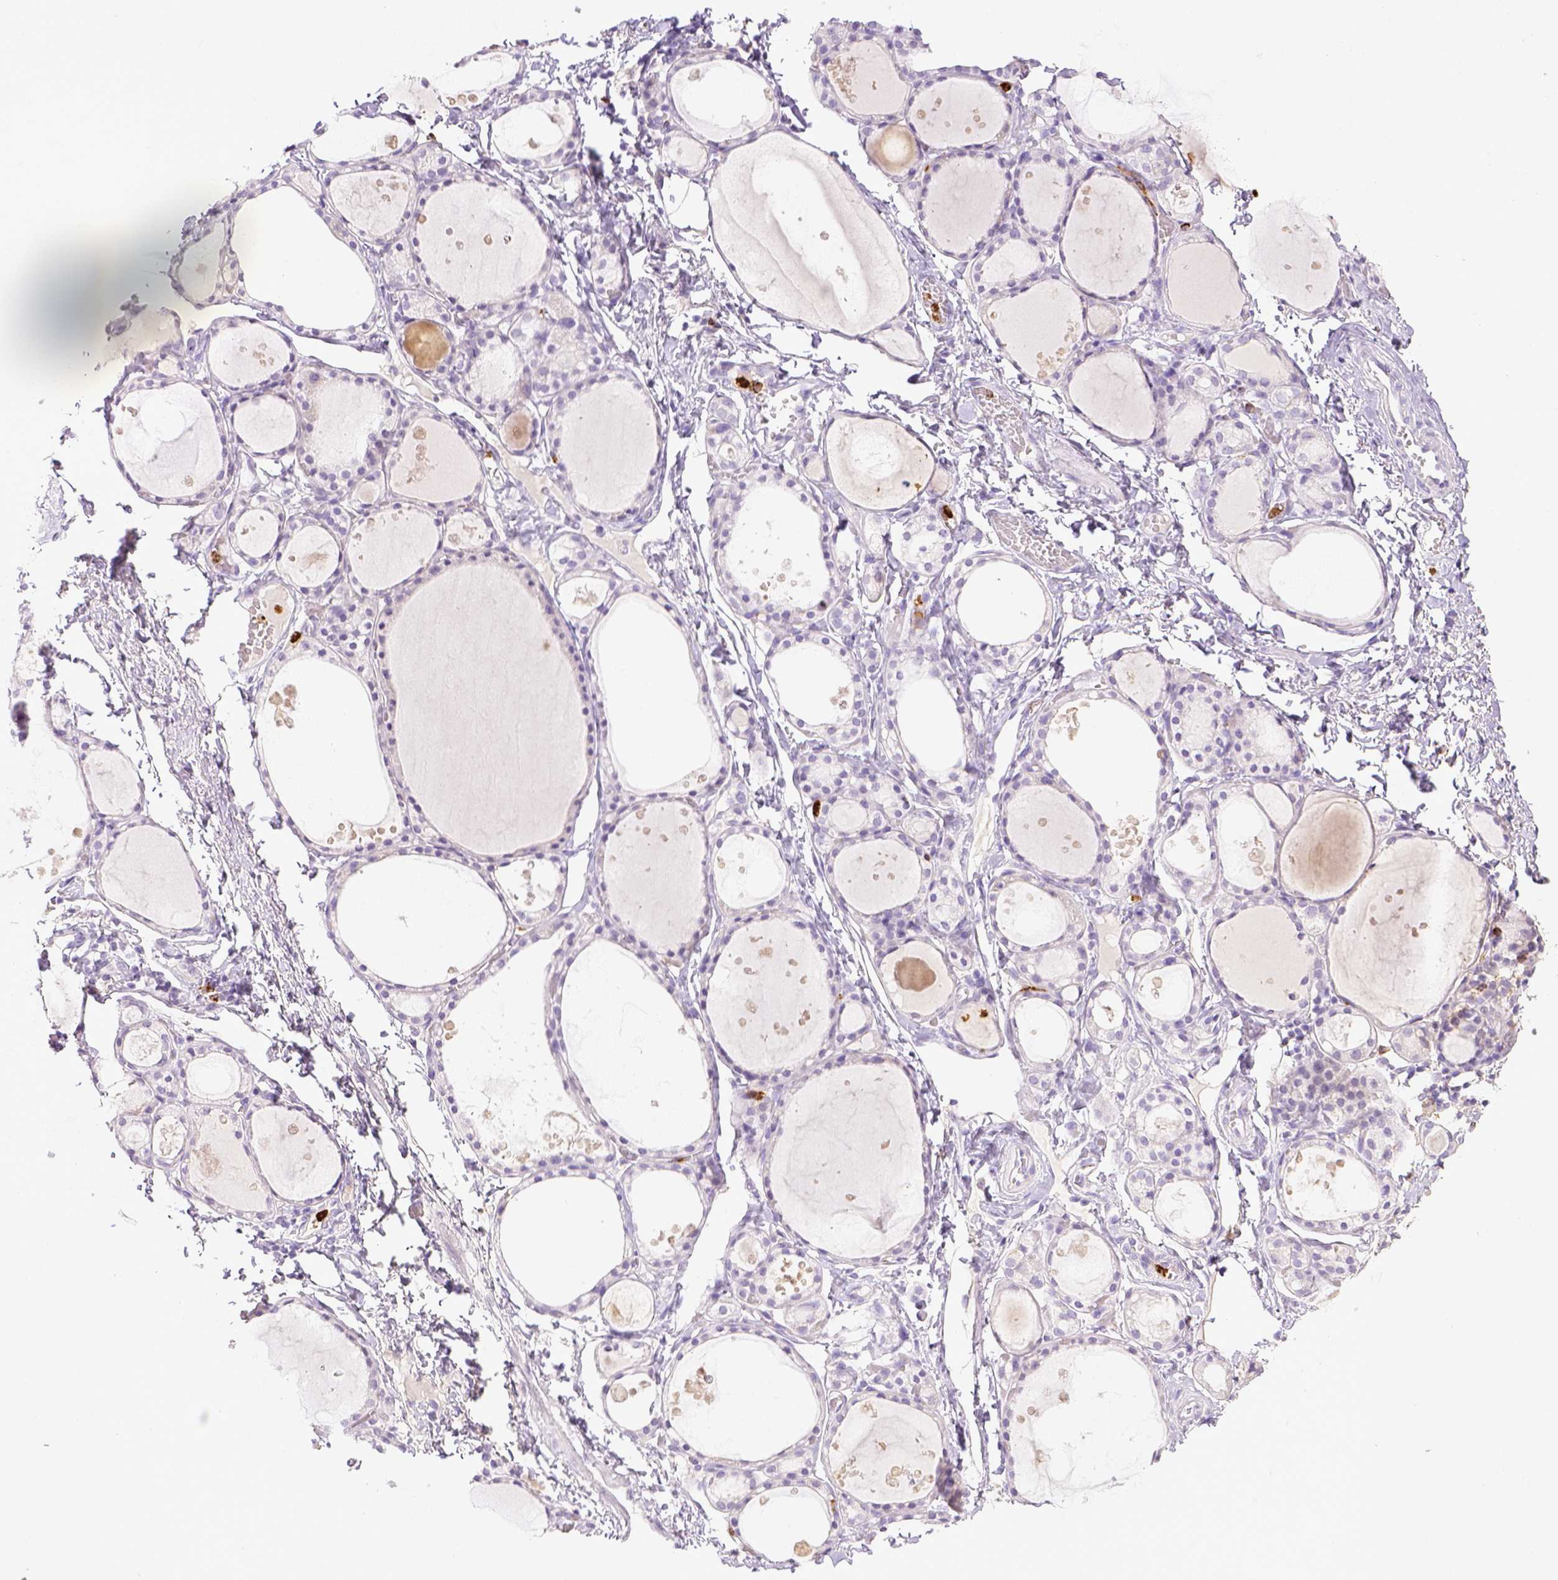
{"staining": {"intensity": "negative", "quantity": "none", "location": "none"}, "tissue": "thyroid gland", "cell_type": "Glandular cells", "image_type": "normal", "snomed": [{"axis": "morphology", "description": "Normal tissue, NOS"}, {"axis": "topography", "description": "Thyroid gland"}], "caption": "DAB immunohistochemical staining of unremarkable thyroid gland reveals no significant expression in glandular cells. (DAB immunohistochemistry, high magnification).", "gene": "ITGAM", "patient": {"sex": "male", "age": 68}}